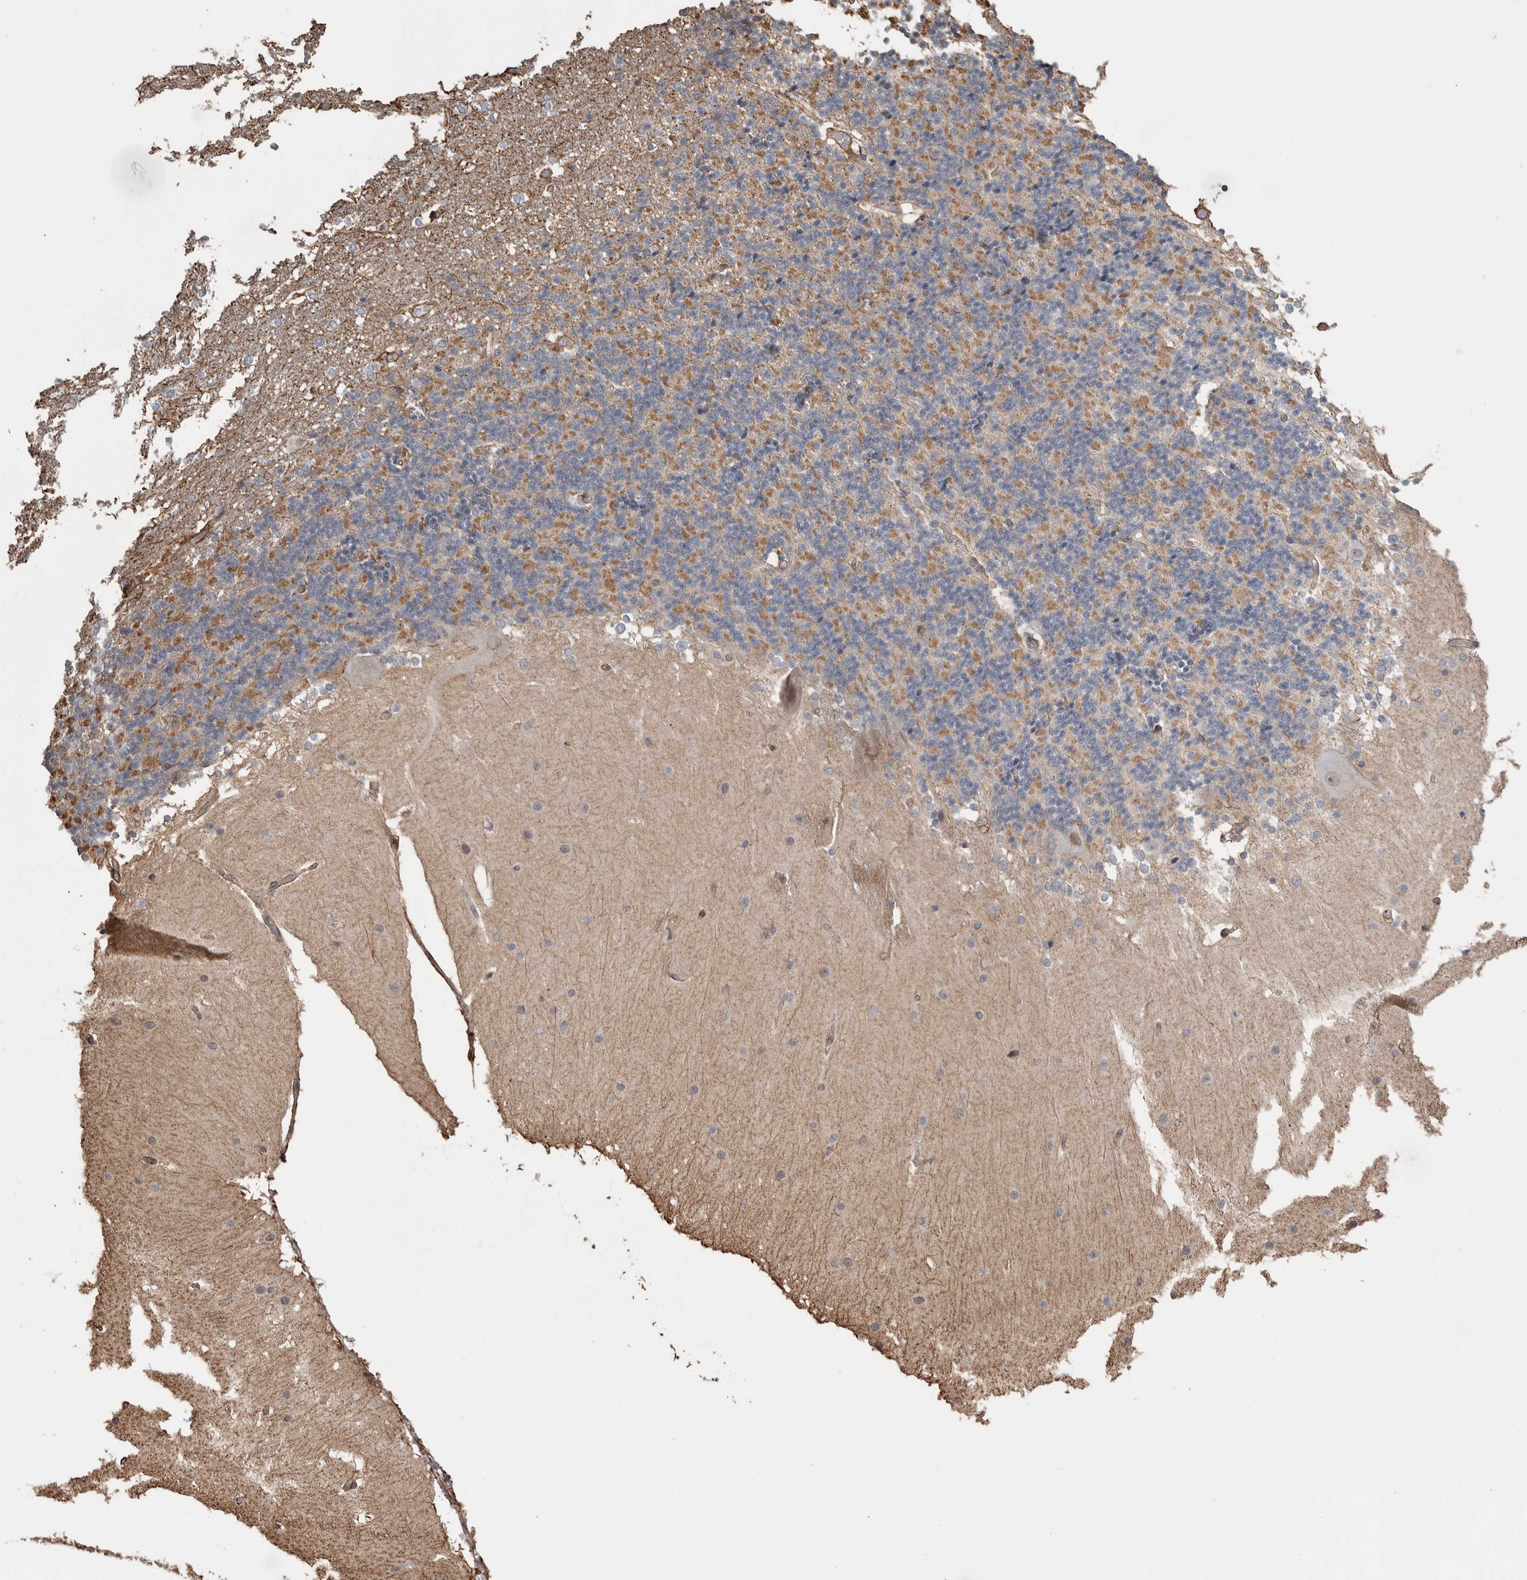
{"staining": {"intensity": "weak", "quantity": ">75%", "location": "cytoplasmic/membranous"}, "tissue": "cerebellum", "cell_type": "Cells in granular layer", "image_type": "normal", "snomed": [{"axis": "morphology", "description": "Normal tissue, NOS"}, {"axis": "topography", "description": "Cerebellum"}], "caption": "IHC micrograph of normal cerebellum stained for a protein (brown), which shows low levels of weak cytoplasmic/membranous expression in approximately >75% of cells in granular layer.", "gene": "ENPP2", "patient": {"sex": "female", "age": 19}}